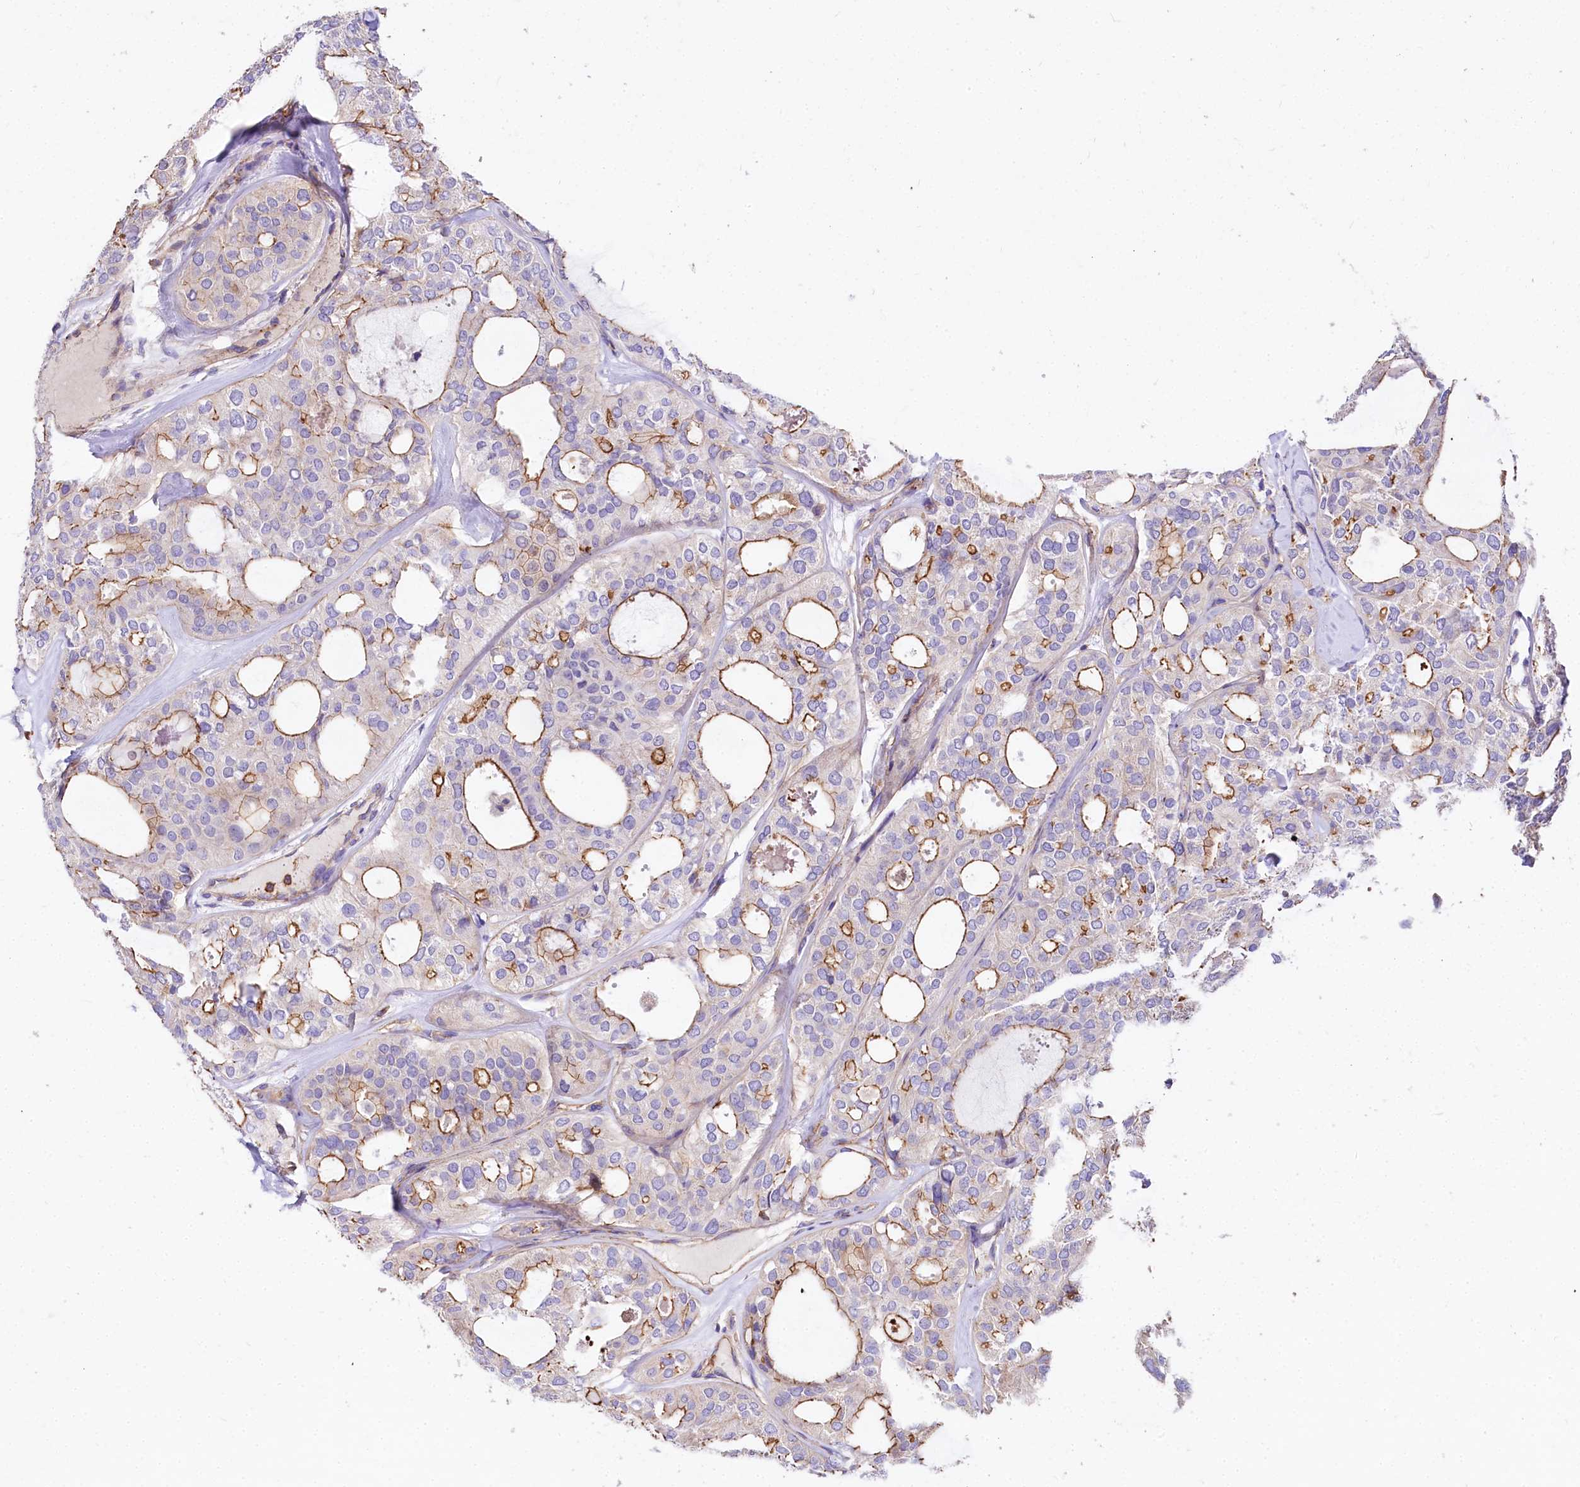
{"staining": {"intensity": "moderate", "quantity": "25%-75%", "location": "cytoplasmic/membranous"}, "tissue": "thyroid cancer", "cell_type": "Tumor cells", "image_type": "cancer", "snomed": [{"axis": "morphology", "description": "Follicular adenoma carcinoma, NOS"}, {"axis": "topography", "description": "Thyroid gland"}], "caption": "Immunohistochemical staining of human thyroid cancer (follicular adenoma carcinoma) reveals medium levels of moderate cytoplasmic/membranous protein positivity in about 25%-75% of tumor cells. Immunohistochemistry stains the protein of interest in brown and the nuclei are stained blue.", "gene": "FCHSD2", "patient": {"sex": "male", "age": 75}}